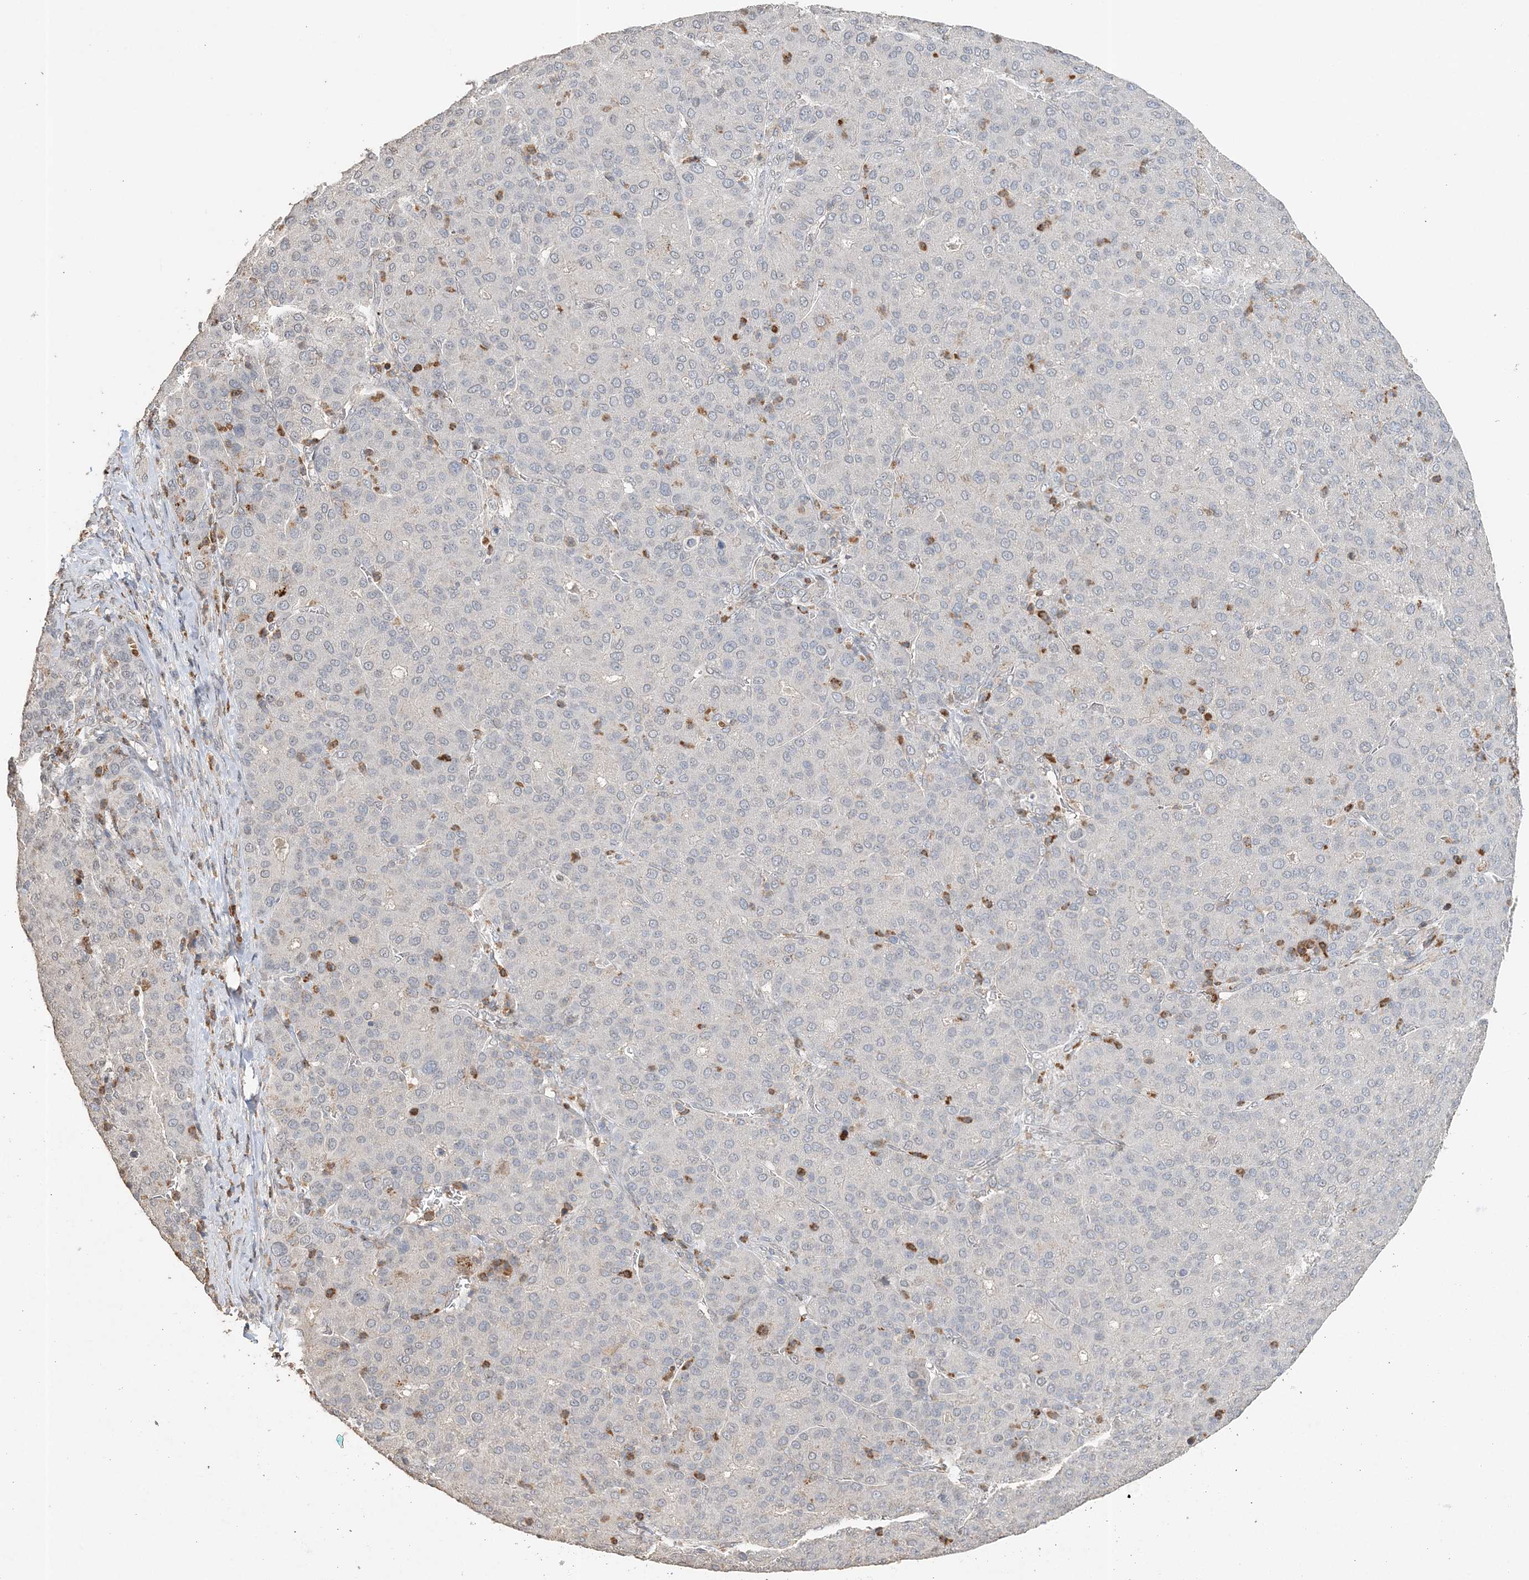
{"staining": {"intensity": "negative", "quantity": "none", "location": "none"}, "tissue": "liver cancer", "cell_type": "Tumor cells", "image_type": "cancer", "snomed": [{"axis": "morphology", "description": "Carcinoma, Hepatocellular, NOS"}, {"axis": "topography", "description": "Liver"}], "caption": "DAB (3,3'-diaminobenzidine) immunohistochemical staining of liver hepatocellular carcinoma shows no significant staining in tumor cells. The staining was performed using DAB (3,3'-diaminobenzidine) to visualize the protein expression in brown, while the nuclei were stained in blue with hematoxylin (Magnification: 20x).", "gene": "FAM110A", "patient": {"sex": "male", "age": 65}}